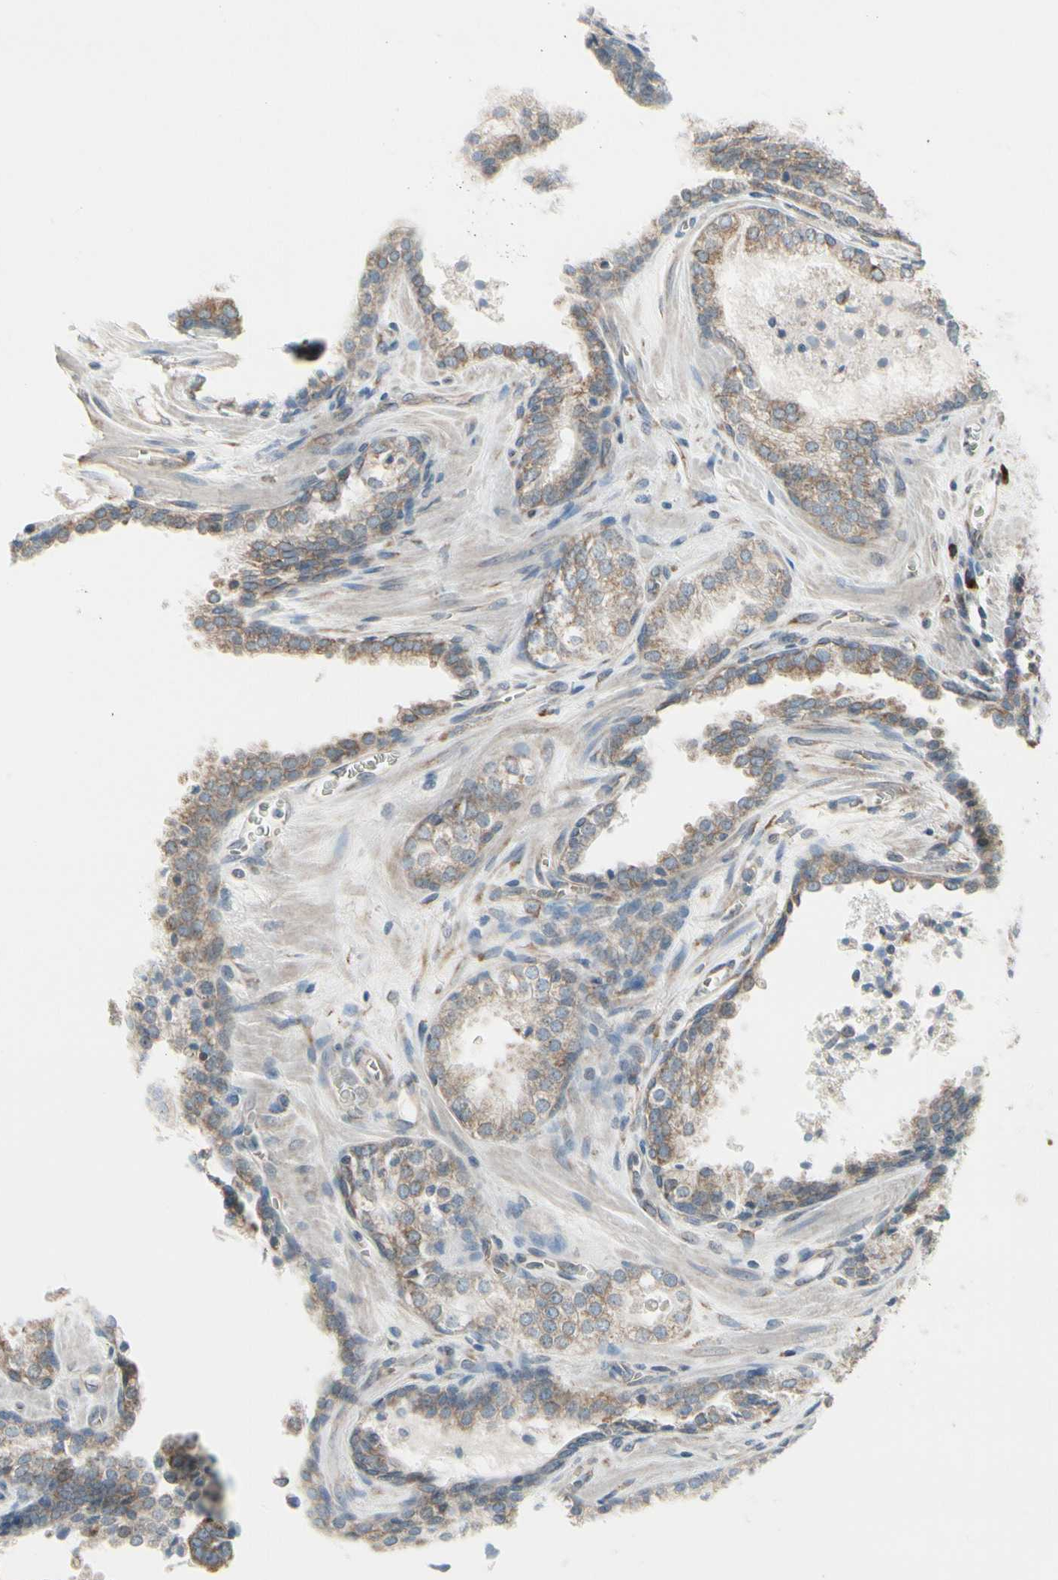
{"staining": {"intensity": "moderate", "quantity": ">75%", "location": "cytoplasmic/membranous"}, "tissue": "prostate cancer", "cell_type": "Tumor cells", "image_type": "cancer", "snomed": [{"axis": "morphology", "description": "Adenocarcinoma, Low grade"}, {"axis": "topography", "description": "Prostate"}], "caption": "Adenocarcinoma (low-grade) (prostate) stained for a protein (brown) demonstrates moderate cytoplasmic/membranous positive expression in approximately >75% of tumor cells.", "gene": "FNDC3A", "patient": {"sex": "male", "age": 60}}